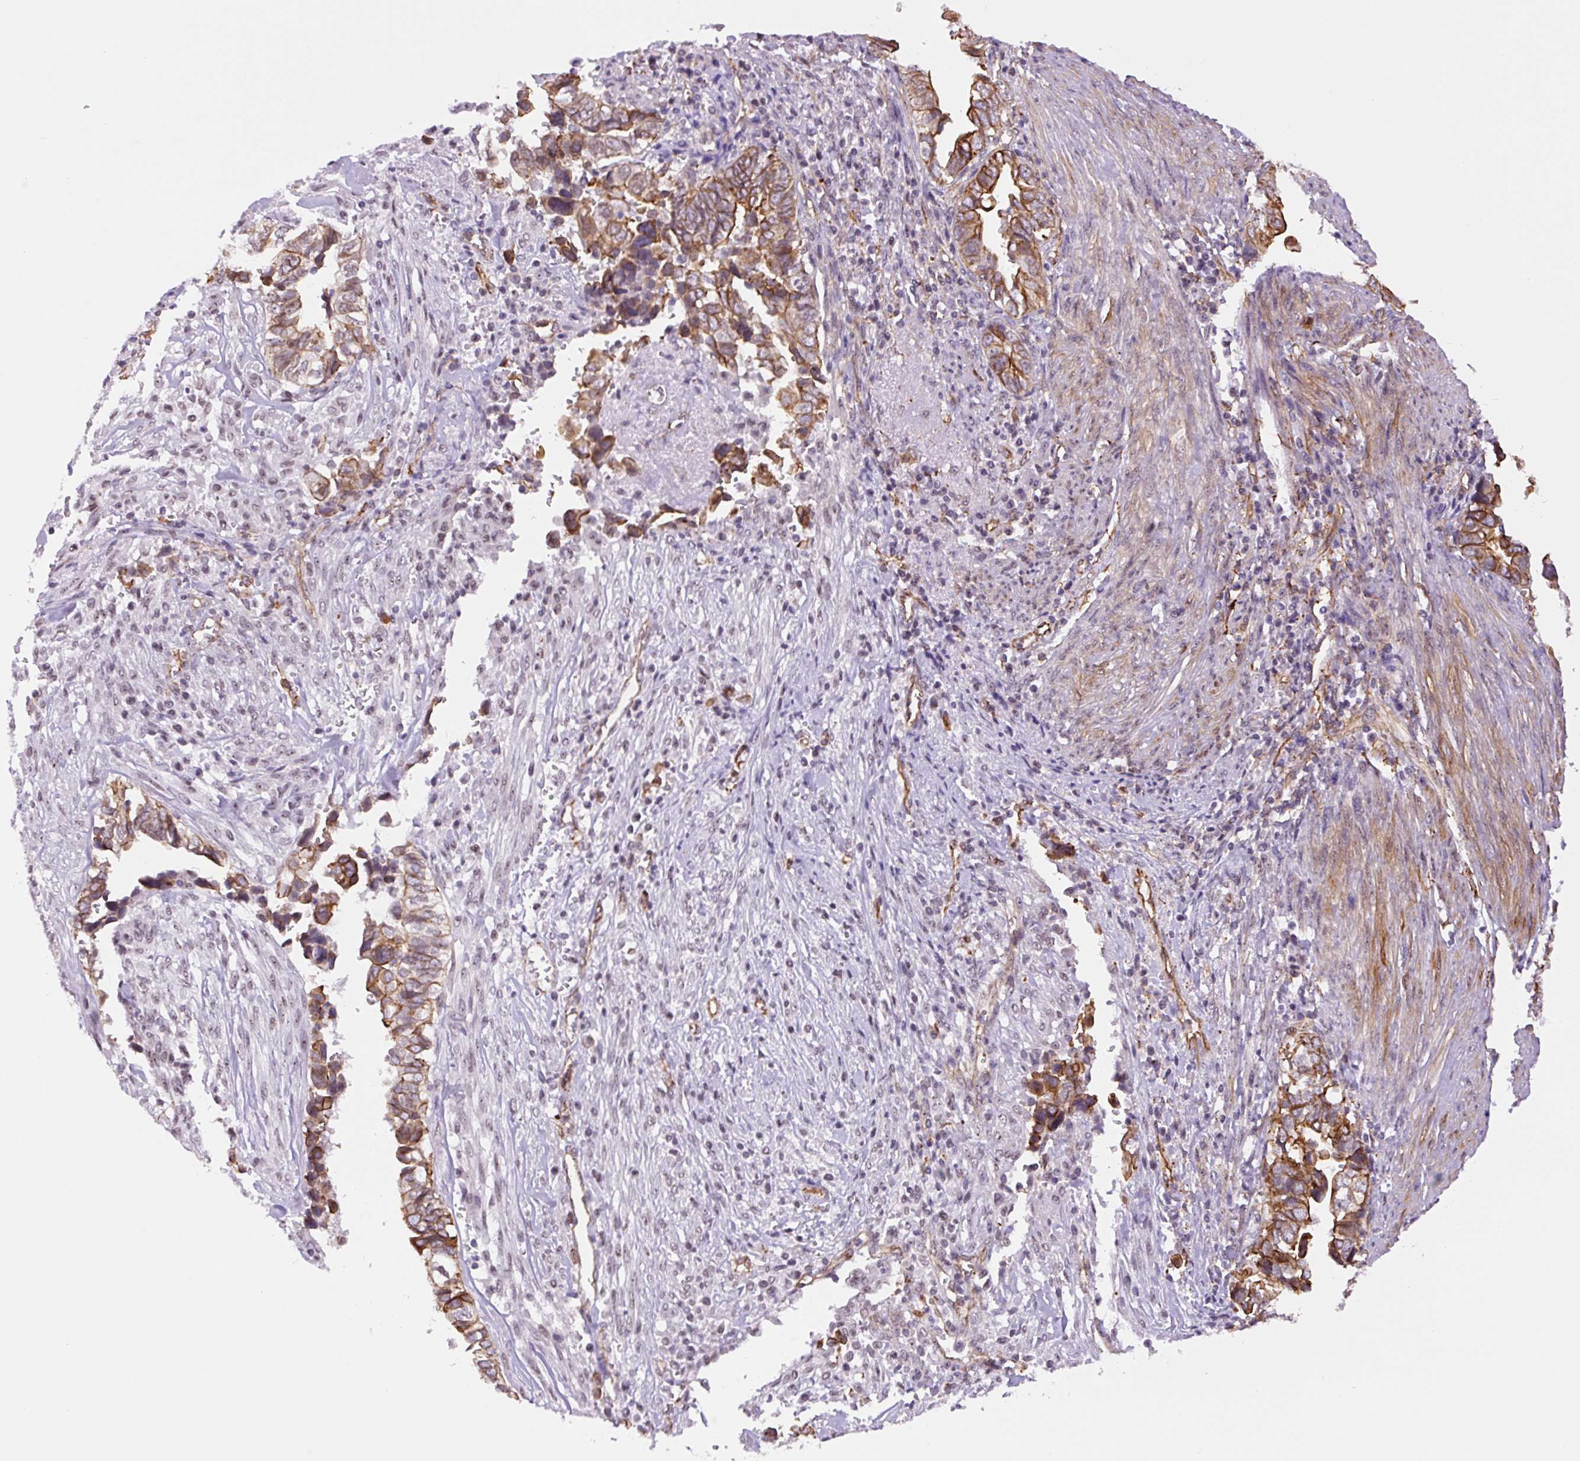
{"staining": {"intensity": "moderate", "quantity": ">75%", "location": "cytoplasmic/membranous"}, "tissue": "liver cancer", "cell_type": "Tumor cells", "image_type": "cancer", "snomed": [{"axis": "morphology", "description": "Cholangiocarcinoma"}, {"axis": "topography", "description": "Liver"}], "caption": "Immunohistochemical staining of liver cancer shows medium levels of moderate cytoplasmic/membranous staining in approximately >75% of tumor cells. The protein of interest is shown in brown color, while the nuclei are stained blue.", "gene": "MYO5C", "patient": {"sex": "female", "age": 79}}